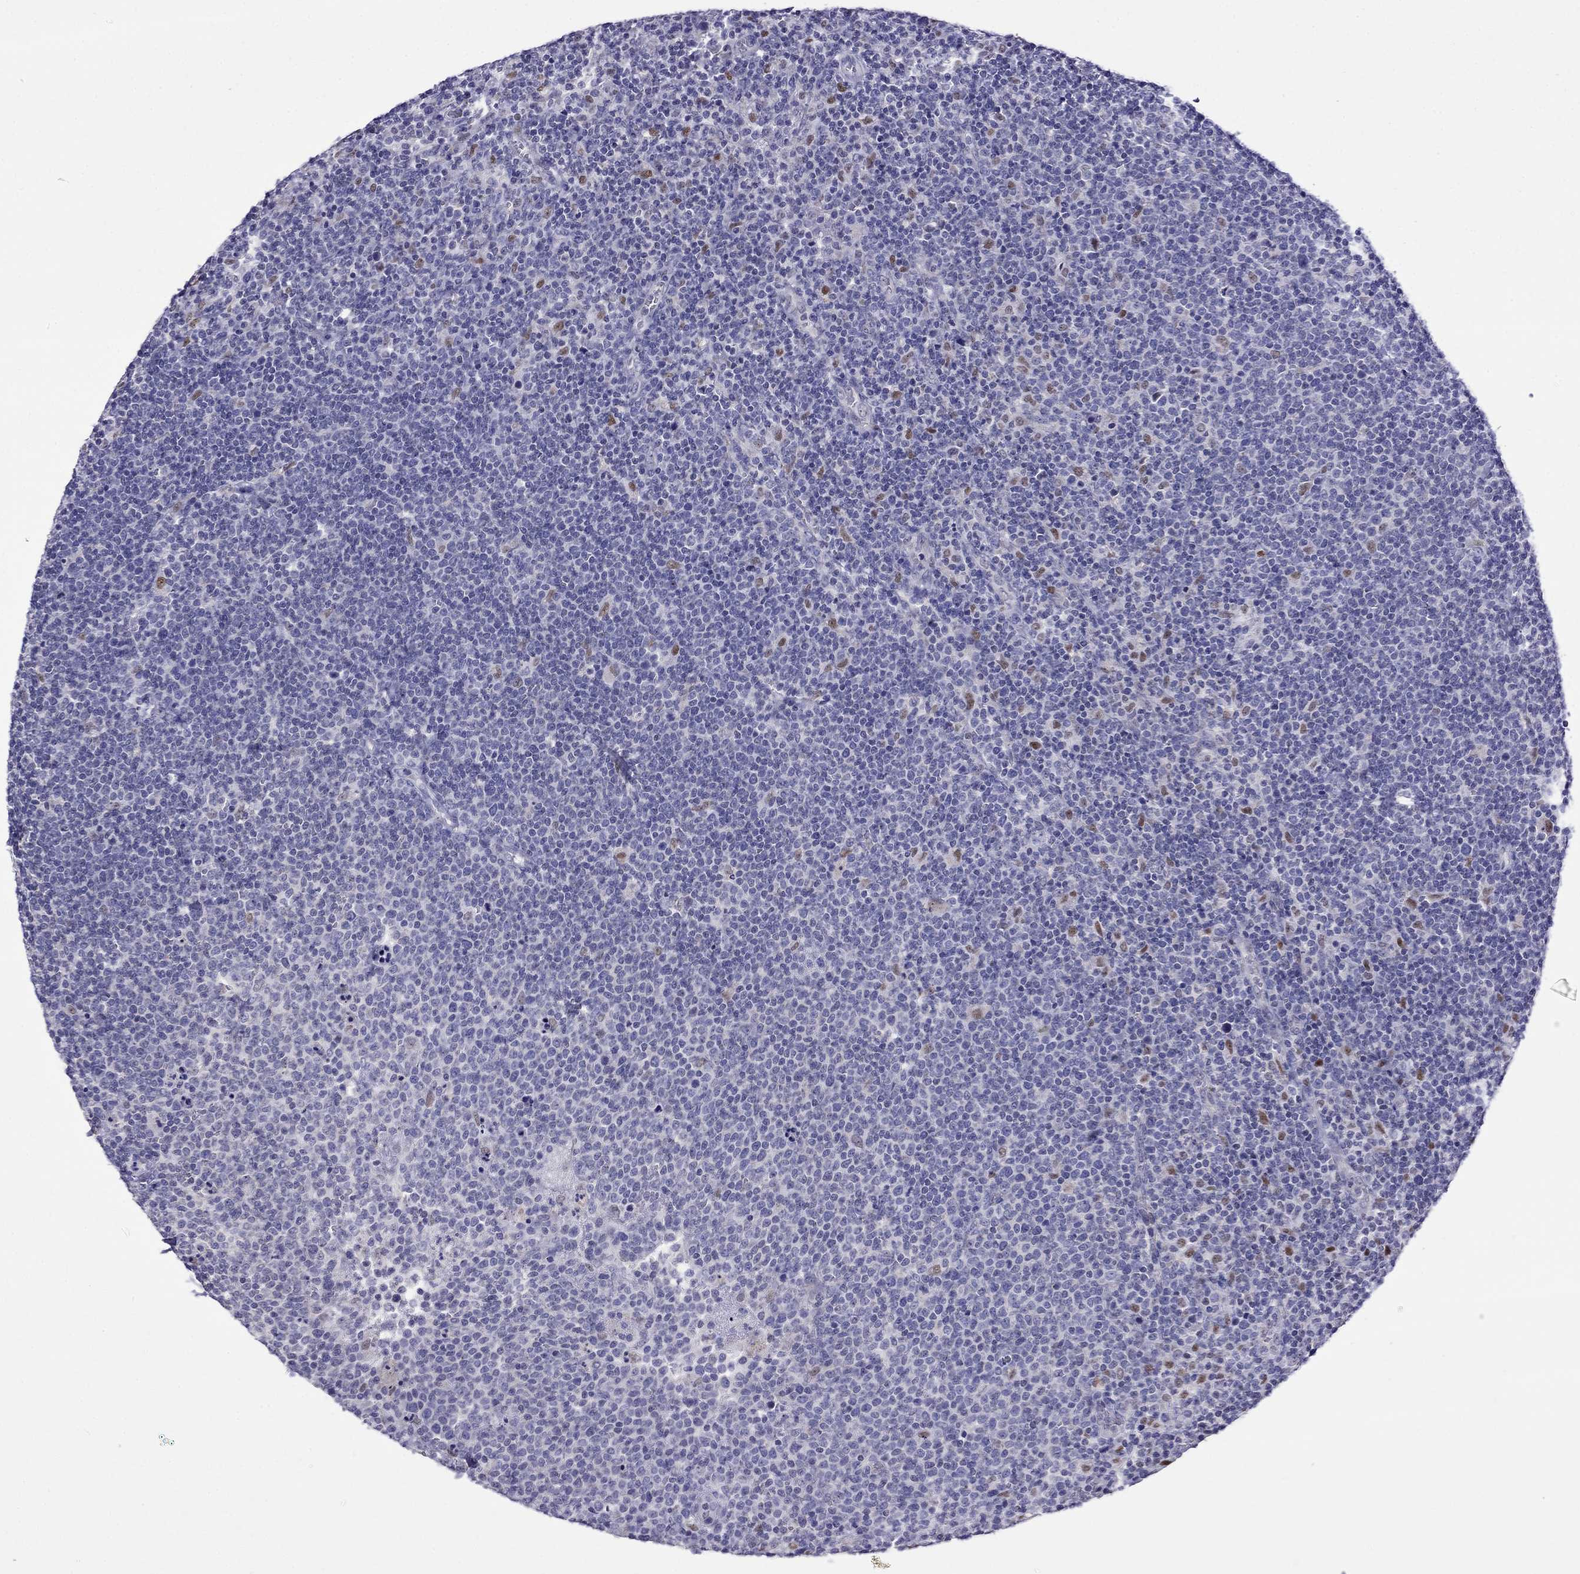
{"staining": {"intensity": "negative", "quantity": "none", "location": "none"}, "tissue": "lymphoma", "cell_type": "Tumor cells", "image_type": "cancer", "snomed": [{"axis": "morphology", "description": "Malignant lymphoma, non-Hodgkin's type, High grade"}, {"axis": "topography", "description": "Lymph node"}], "caption": "High-grade malignant lymphoma, non-Hodgkin's type was stained to show a protein in brown. There is no significant positivity in tumor cells.", "gene": "MPZ", "patient": {"sex": "male", "age": 61}}